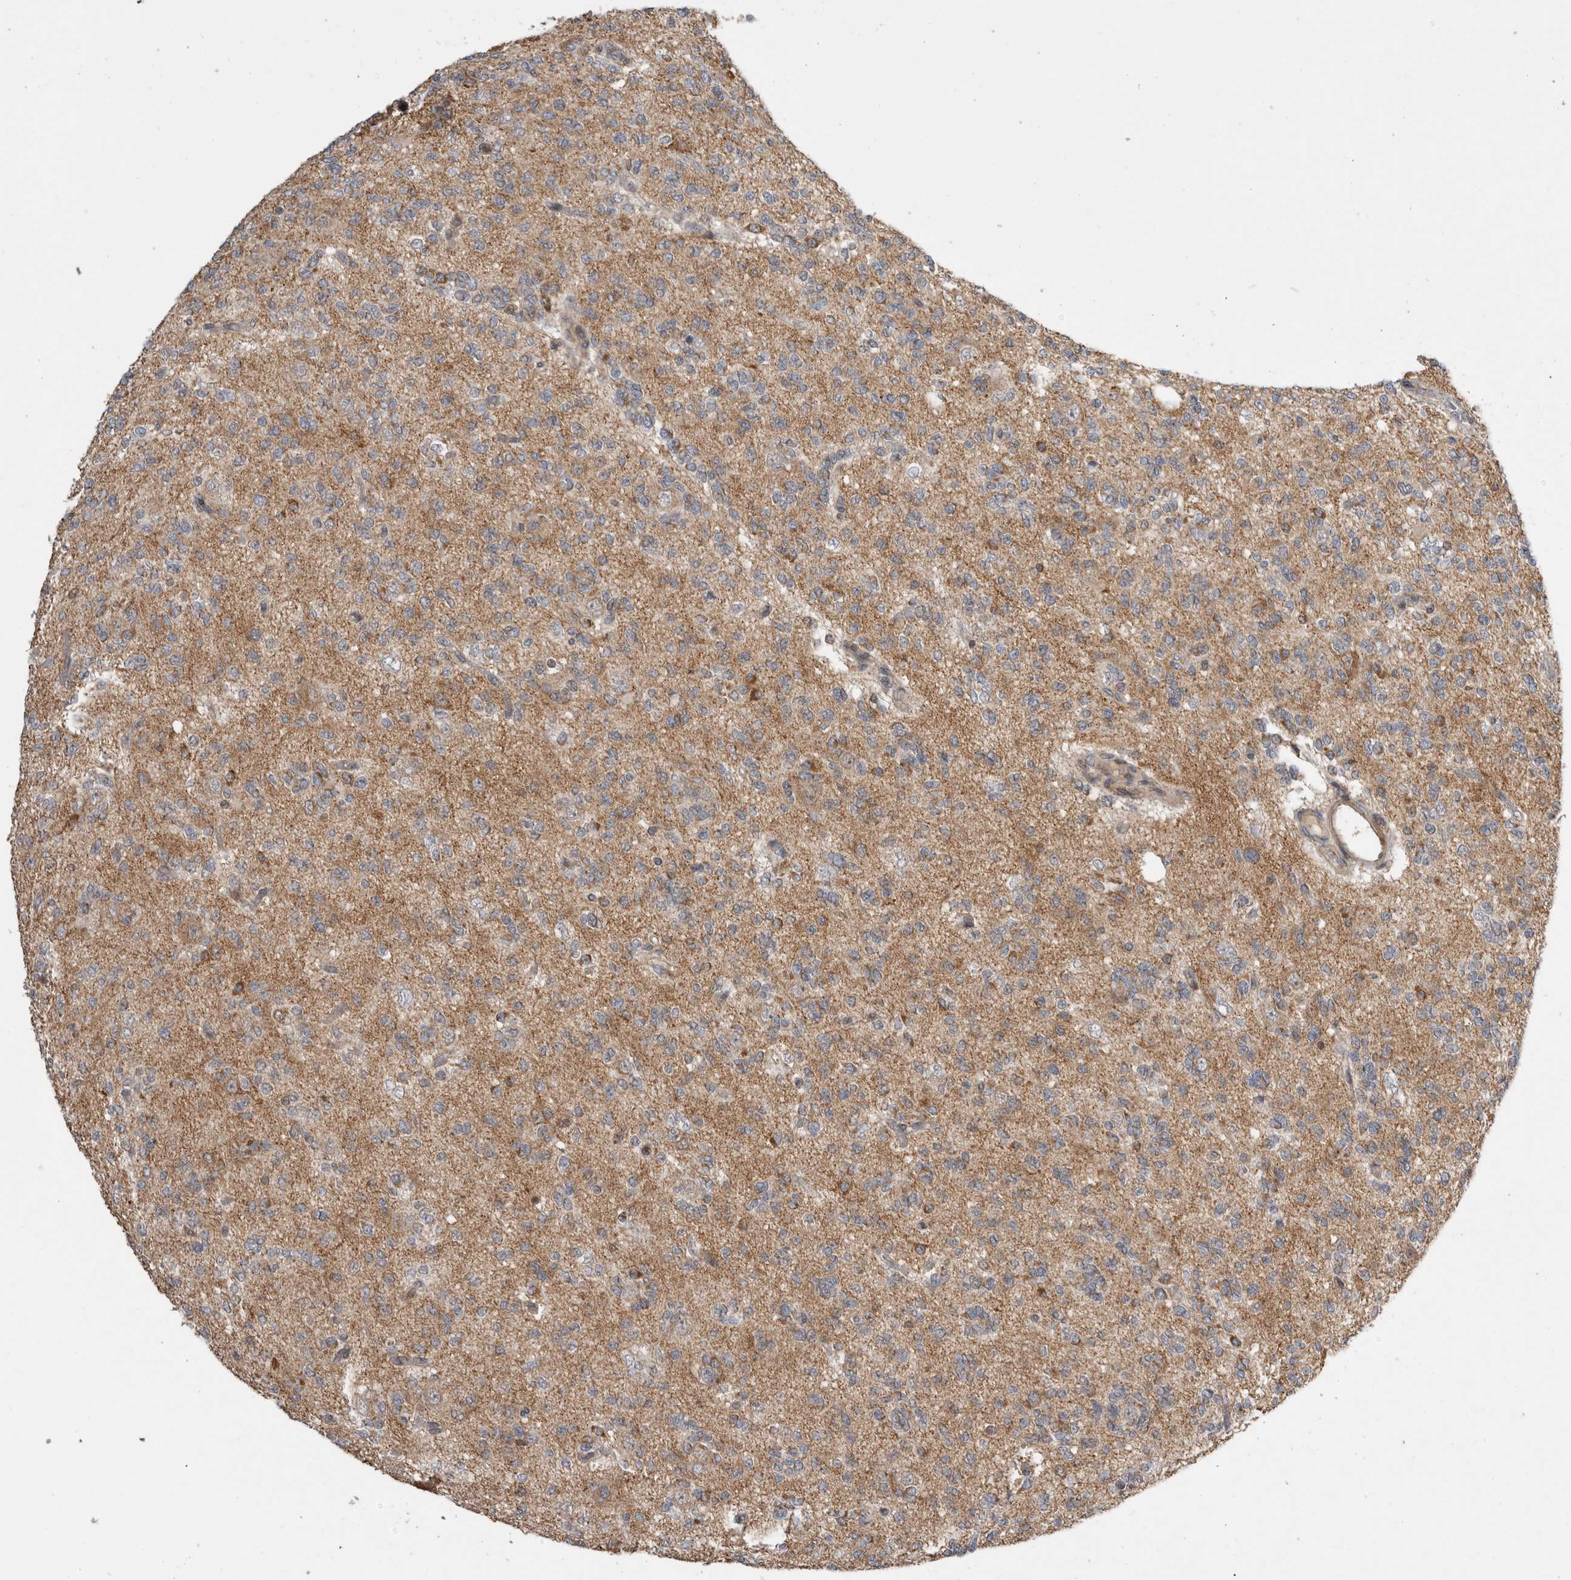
{"staining": {"intensity": "weak", "quantity": ">75%", "location": "cytoplasmic/membranous"}, "tissue": "glioma", "cell_type": "Tumor cells", "image_type": "cancer", "snomed": [{"axis": "morphology", "description": "Glioma, malignant, Low grade"}, {"axis": "topography", "description": "Brain"}], "caption": "An immunohistochemistry (IHC) image of neoplastic tissue is shown. Protein staining in brown shows weak cytoplasmic/membranous positivity in glioma within tumor cells. The protein is stained brown, and the nuclei are stained in blue (DAB (3,3'-diaminobenzidine) IHC with brightfield microscopy, high magnification).", "gene": "KCNIP1", "patient": {"sex": "male", "age": 38}}